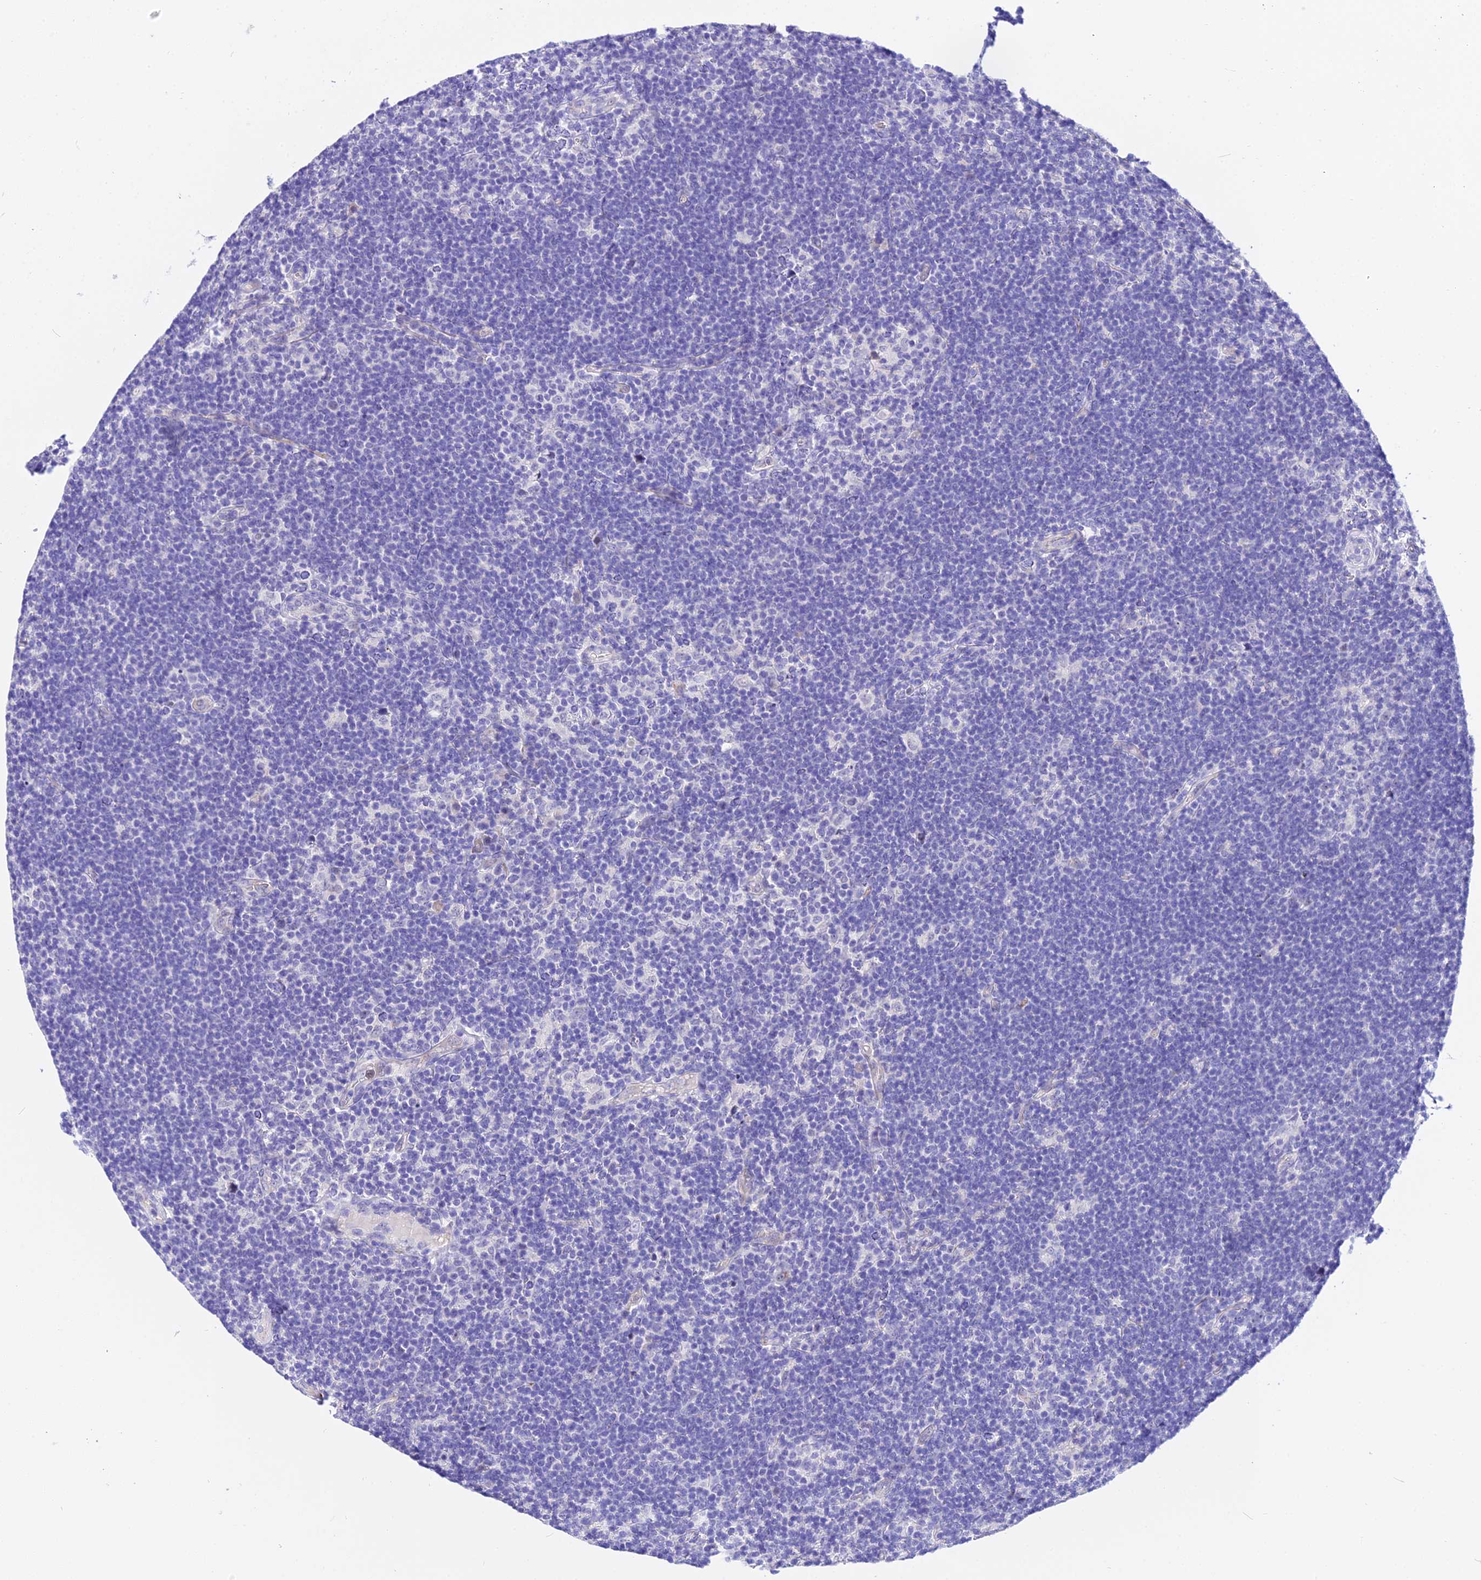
{"staining": {"intensity": "negative", "quantity": "none", "location": "none"}, "tissue": "lymphoma", "cell_type": "Tumor cells", "image_type": "cancer", "snomed": [{"axis": "morphology", "description": "Hodgkin's disease, NOS"}, {"axis": "topography", "description": "Lymph node"}], "caption": "Immunohistochemistry histopathology image of neoplastic tissue: human lymphoma stained with DAB (3,3'-diaminobenzidine) shows no significant protein expression in tumor cells.", "gene": "DEFB106A", "patient": {"sex": "female", "age": 57}}